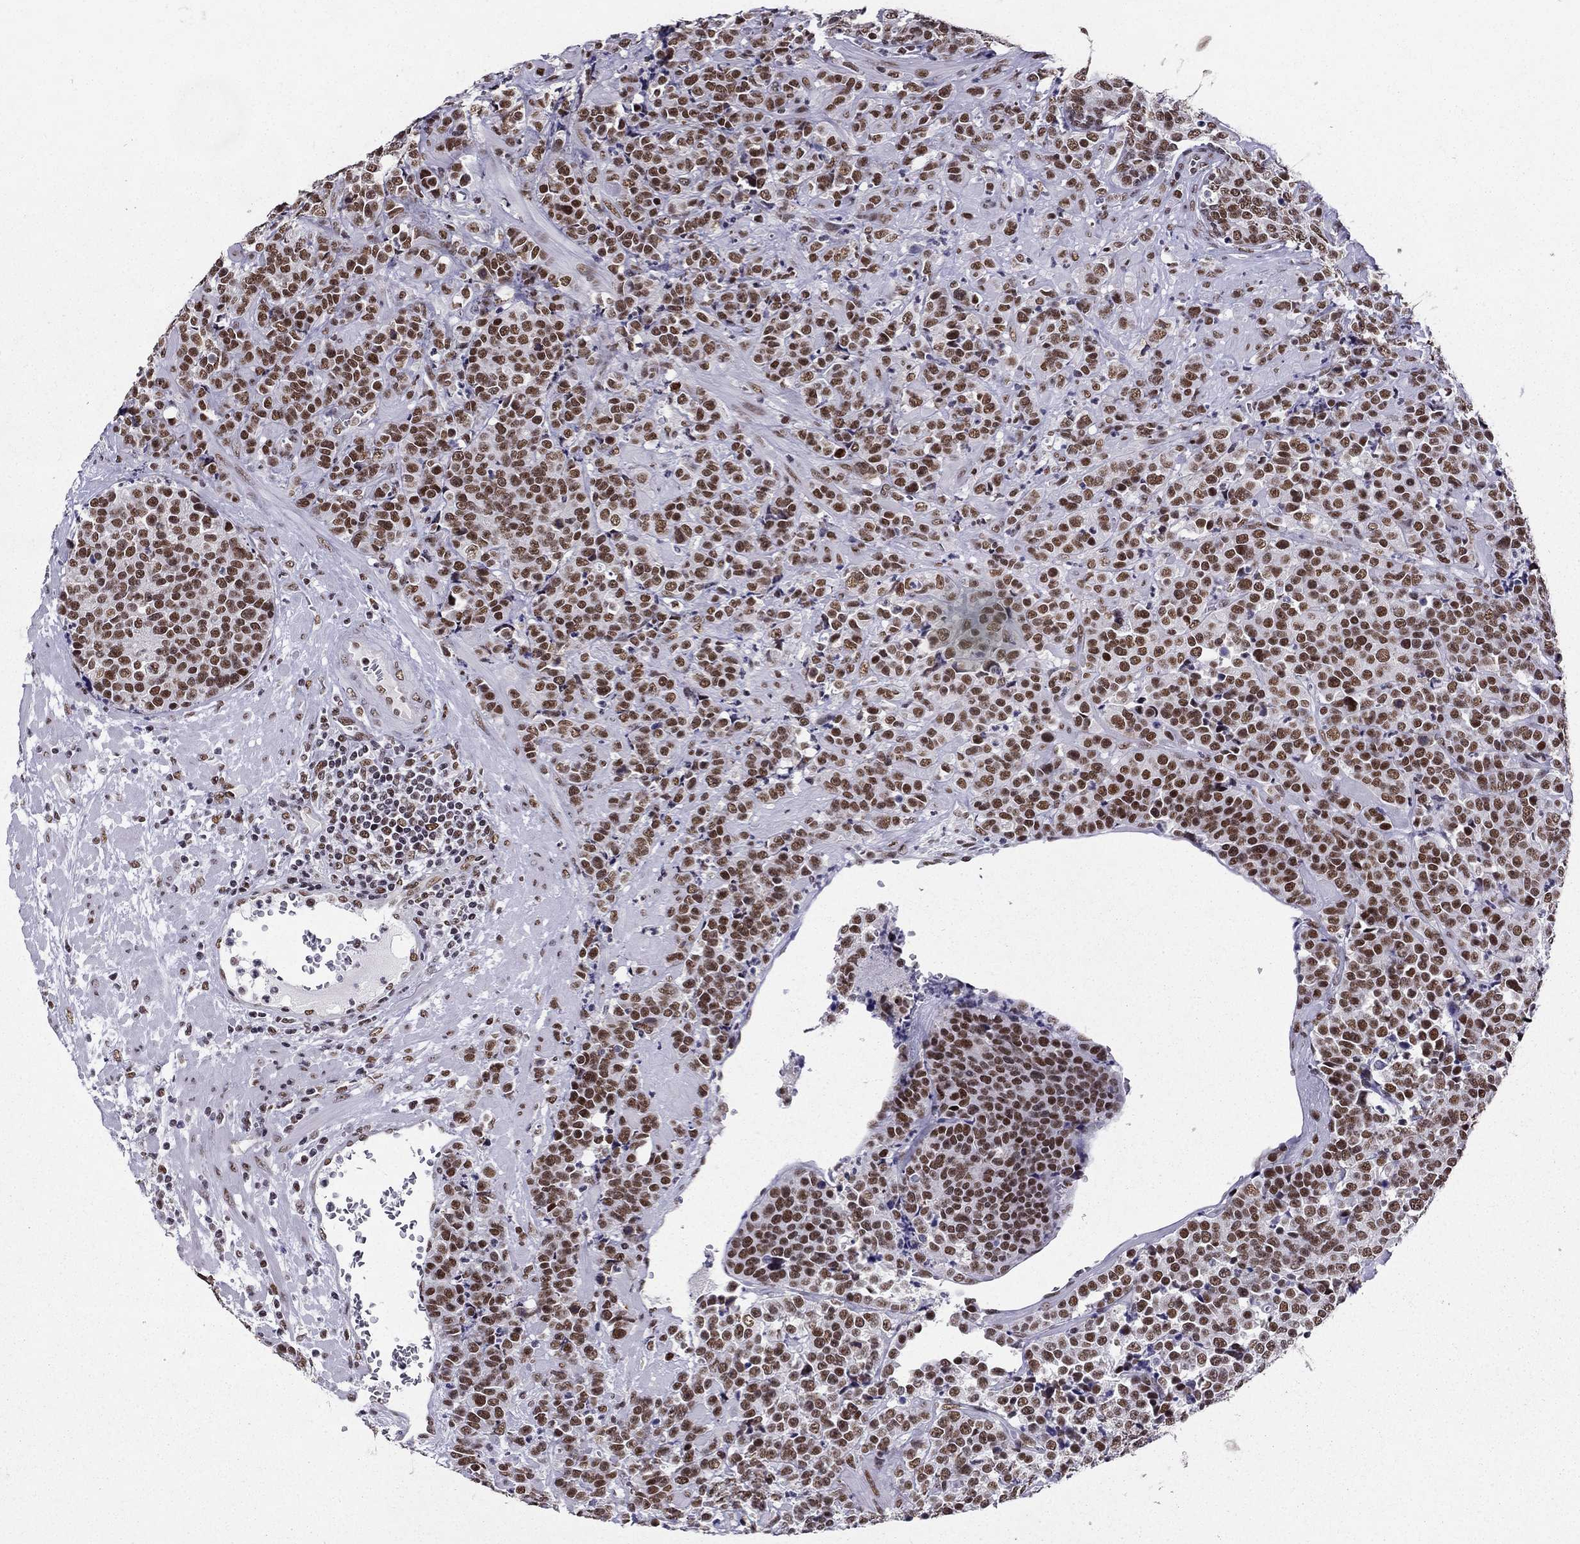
{"staining": {"intensity": "strong", "quantity": ">75%", "location": "nuclear"}, "tissue": "prostate cancer", "cell_type": "Tumor cells", "image_type": "cancer", "snomed": [{"axis": "morphology", "description": "Adenocarcinoma, NOS"}, {"axis": "topography", "description": "Prostate"}], "caption": "Immunohistochemical staining of human prostate adenocarcinoma exhibits high levels of strong nuclear protein positivity in approximately >75% of tumor cells.", "gene": "ZNF420", "patient": {"sex": "male", "age": 67}}